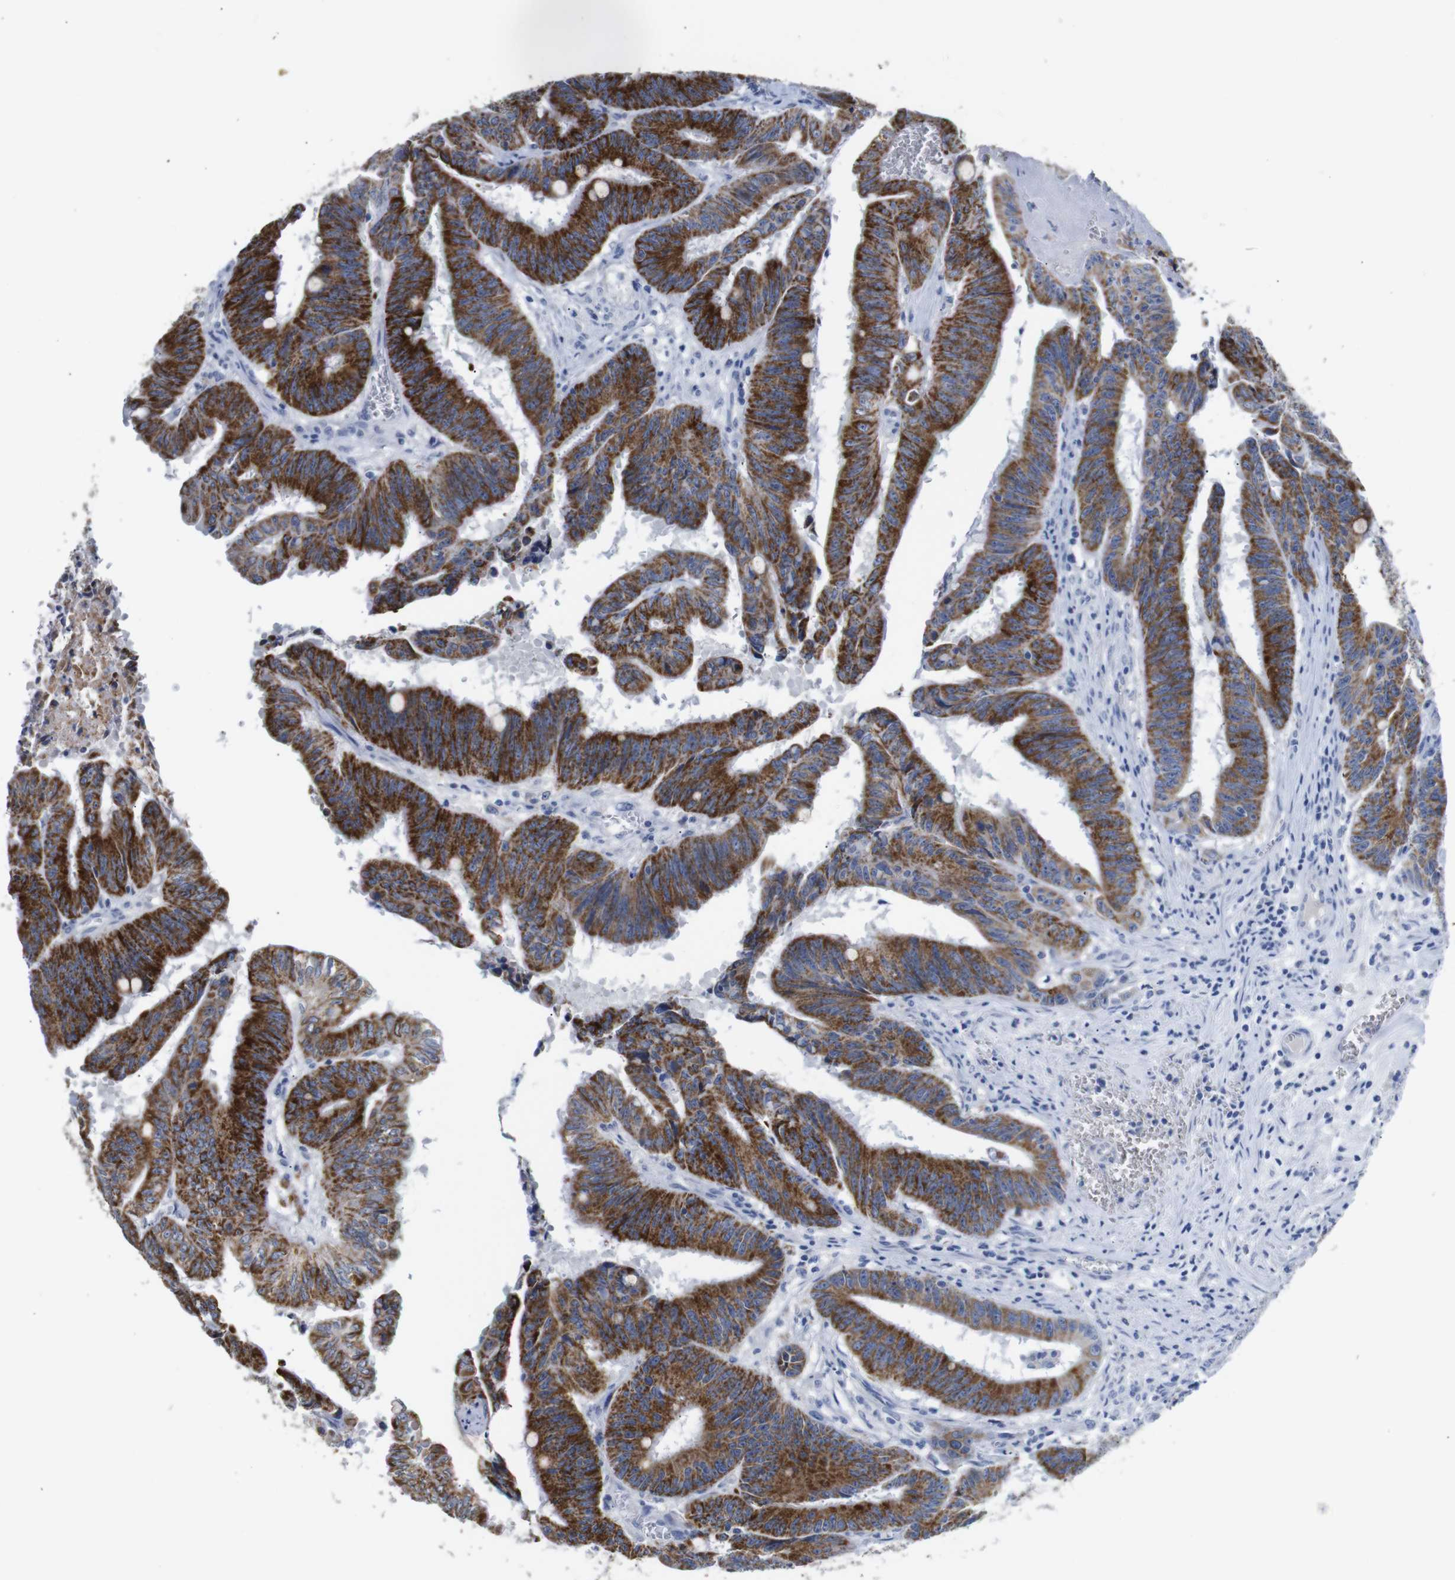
{"staining": {"intensity": "strong", "quantity": "25%-75%", "location": "cytoplasmic/membranous"}, "tissue": "colorectal cancer", "cell_type": "Tumor cells", "image_type": "cancer", "snomed": [{"axis": "morphology", "description": "Adenocarcinoma, NOS"}, {"axis": "topography", "description": "Colon"}], "caption": "Strong cytoplasmic/membranous staining is identified in about 25%-75% of tumor cells in adenocarcinoma (colorectal). (DAB (3,3'-diaminobenzidine) IHC, brown staining for protein, blue staining for nuclei).", "gene": "MAOA", "patient": {"sex": "male", "age": 45}}